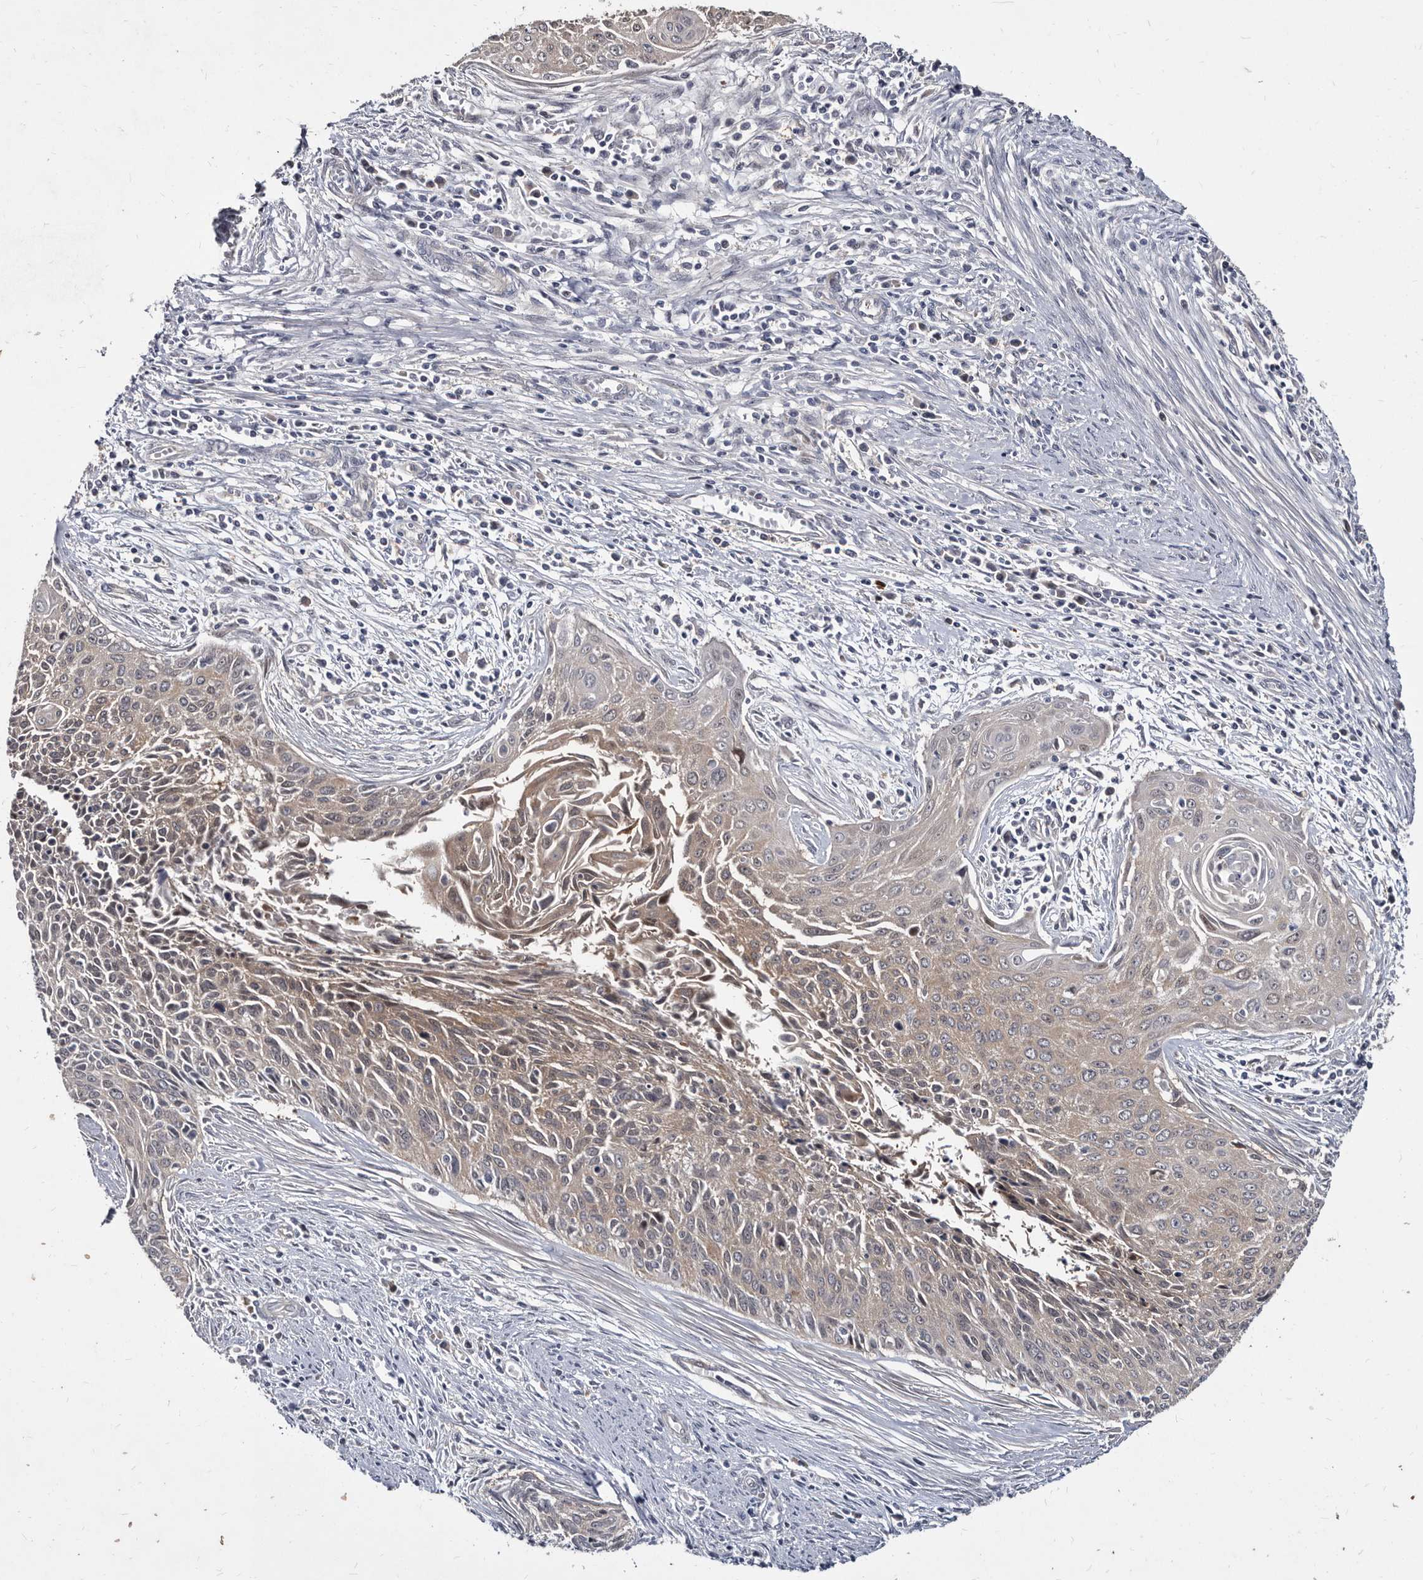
{"staining": {"intensity": "weak", "quantity": "25%-75%", "location": "cytoplasmic/membranous"}, "tissue": "cervical cancer", "cell_type": "Tumor cells", "image_type": "cancer", "snomed": [{"axis": "morphology", "description": "Squamous cell carcinoma, NOS"}, {"axis": "topography", "description": "Cervix"}], "caption": "High-magnification brightfield microscopy of cervical cancer stained with DAB (3,3'-diaminobenzidine) (brown) and counterstained with hematoxylin (blue). tumor cells exhibit weak cytoplasmic/membranous positivity is seen in about25%-75% of cells.", "gene": "ABCF2", "patient": {"sex": "female", "age": 55}}